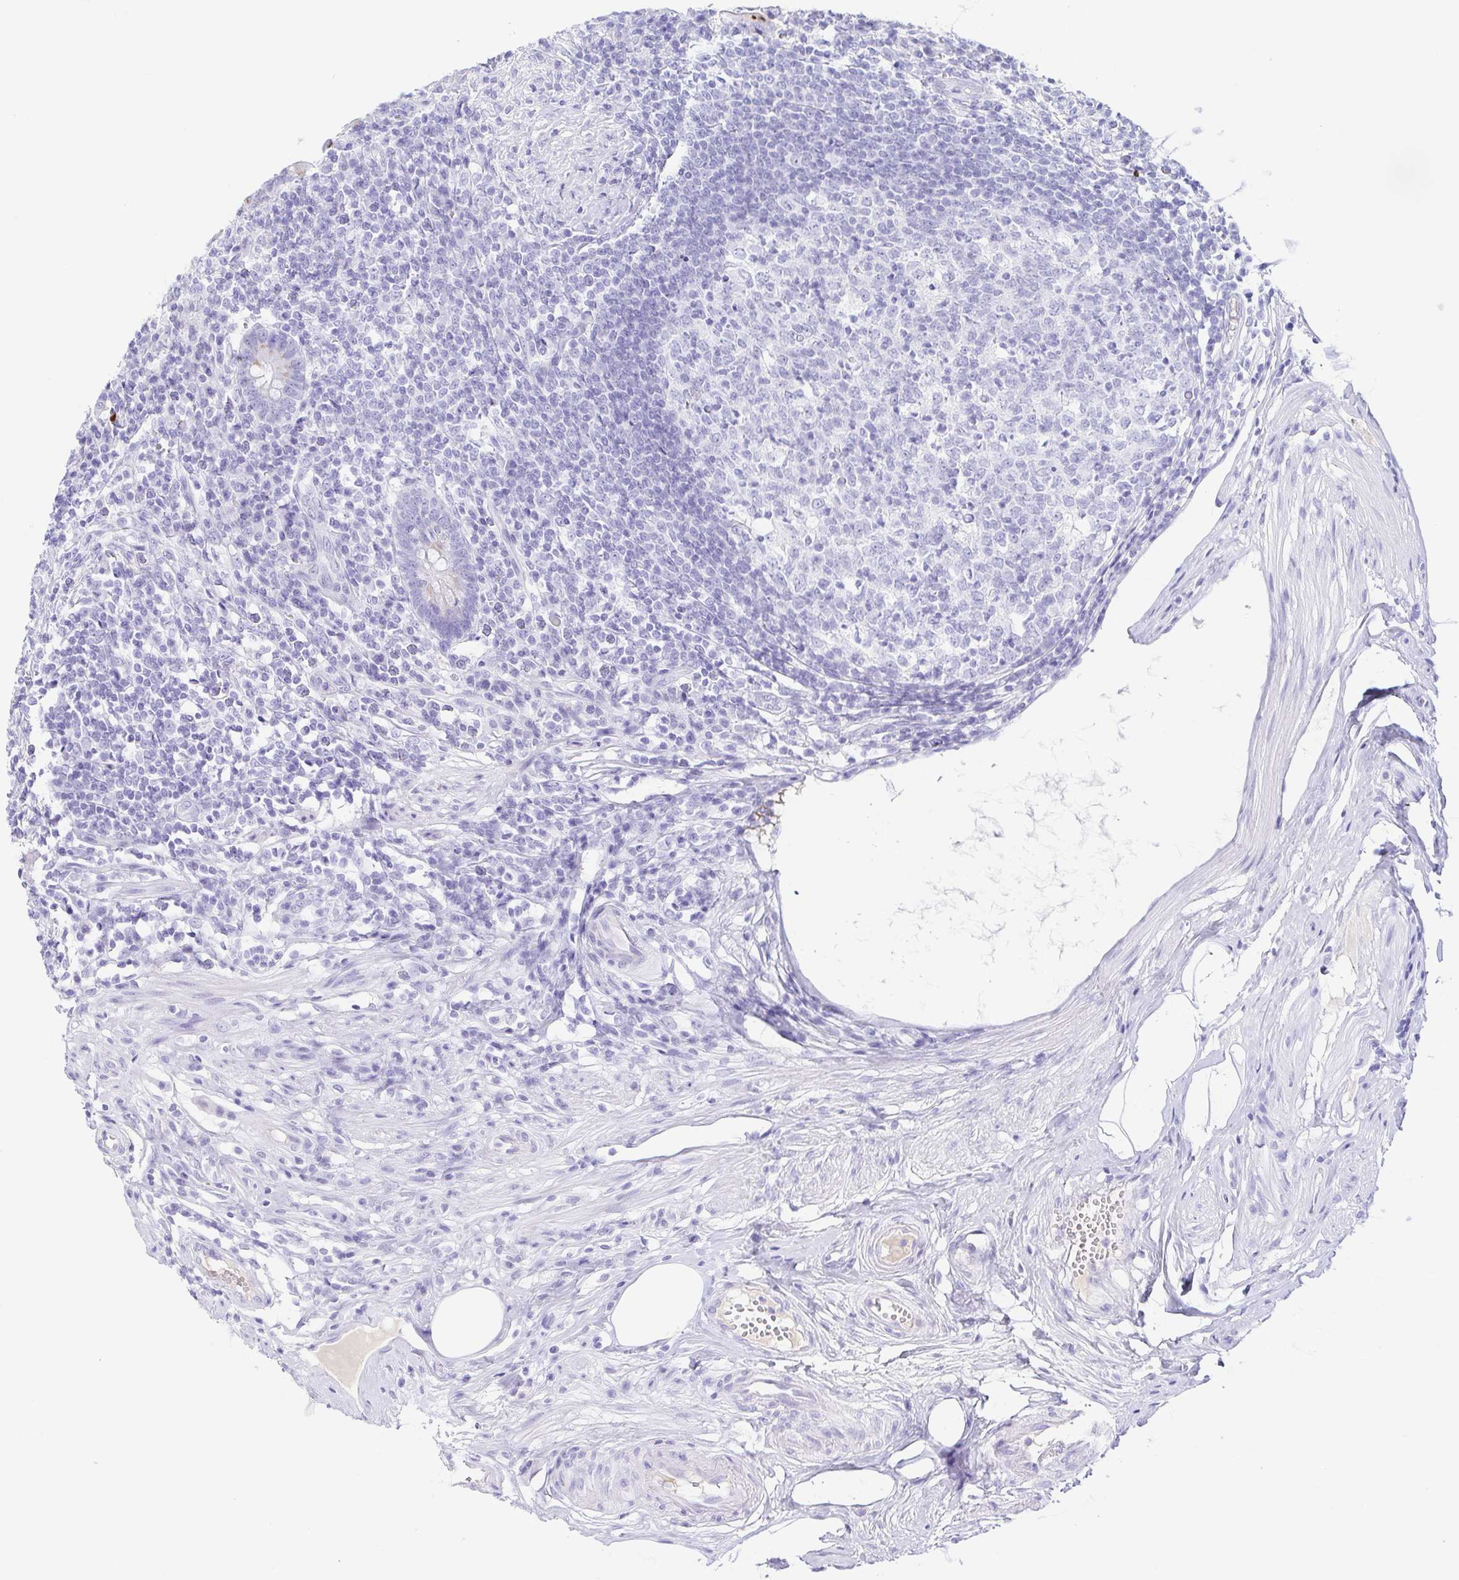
{"staining": {"intensity": "moderate", "quantity": "25%-75%", "location": "cytoplasmic/membranous"}, "tissue": "appendix", "cell_type": "Glandular cells", "image_type": "normal", "snomed": [{"axis": "morphology", "description": "Normal tissue, NOS"}, {"axis": "topography", "description": "Appendix"}], "caption": "This is a histology image of IHC staining of benign appendix, which shows moderate staining in the cytoplasmic/membranous of glandular cells.", "gene": "LDLRAD1", "patient": {"sex": "female", "age": 56}}